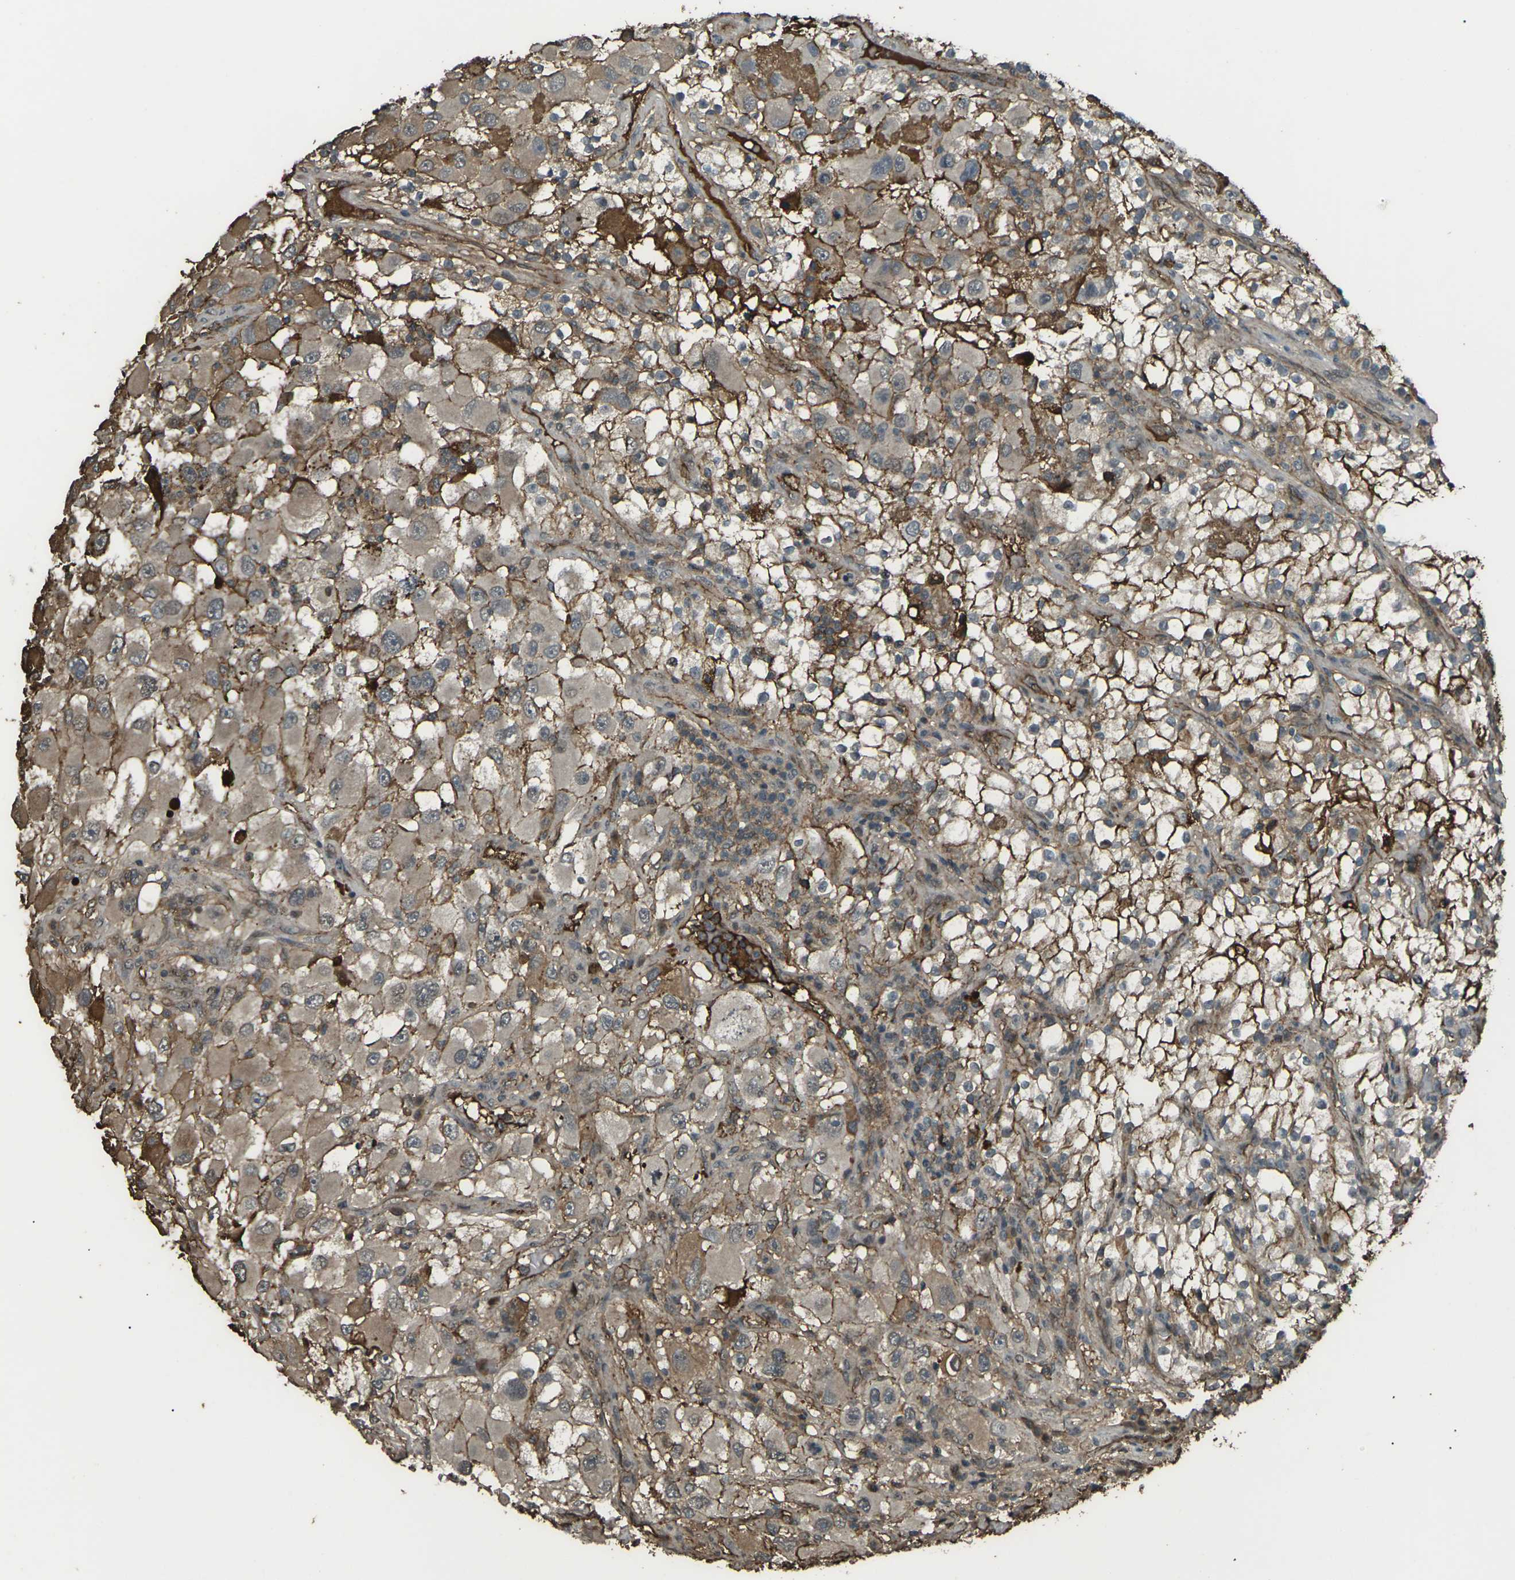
{"staining": {"intensity": "moderate", "quantity": ">75%", "location": "cytoplasmic/membranous"}, "tissue": "renal cancer", "cell_type": "Tumor cells", "image_type": "cancer", "snomed": [{"axis": "morphology", "description": "Adenocarcinoma, NOS"}, {"axis": "topography", "description": "Kidney"}], "caption": "Human adenocarcinoma (renal) stained with a protein marker reveals moderate staining in tumor cells.", "gene": "CYP1B1", "patient": {"sex": "female", "age": 52}}